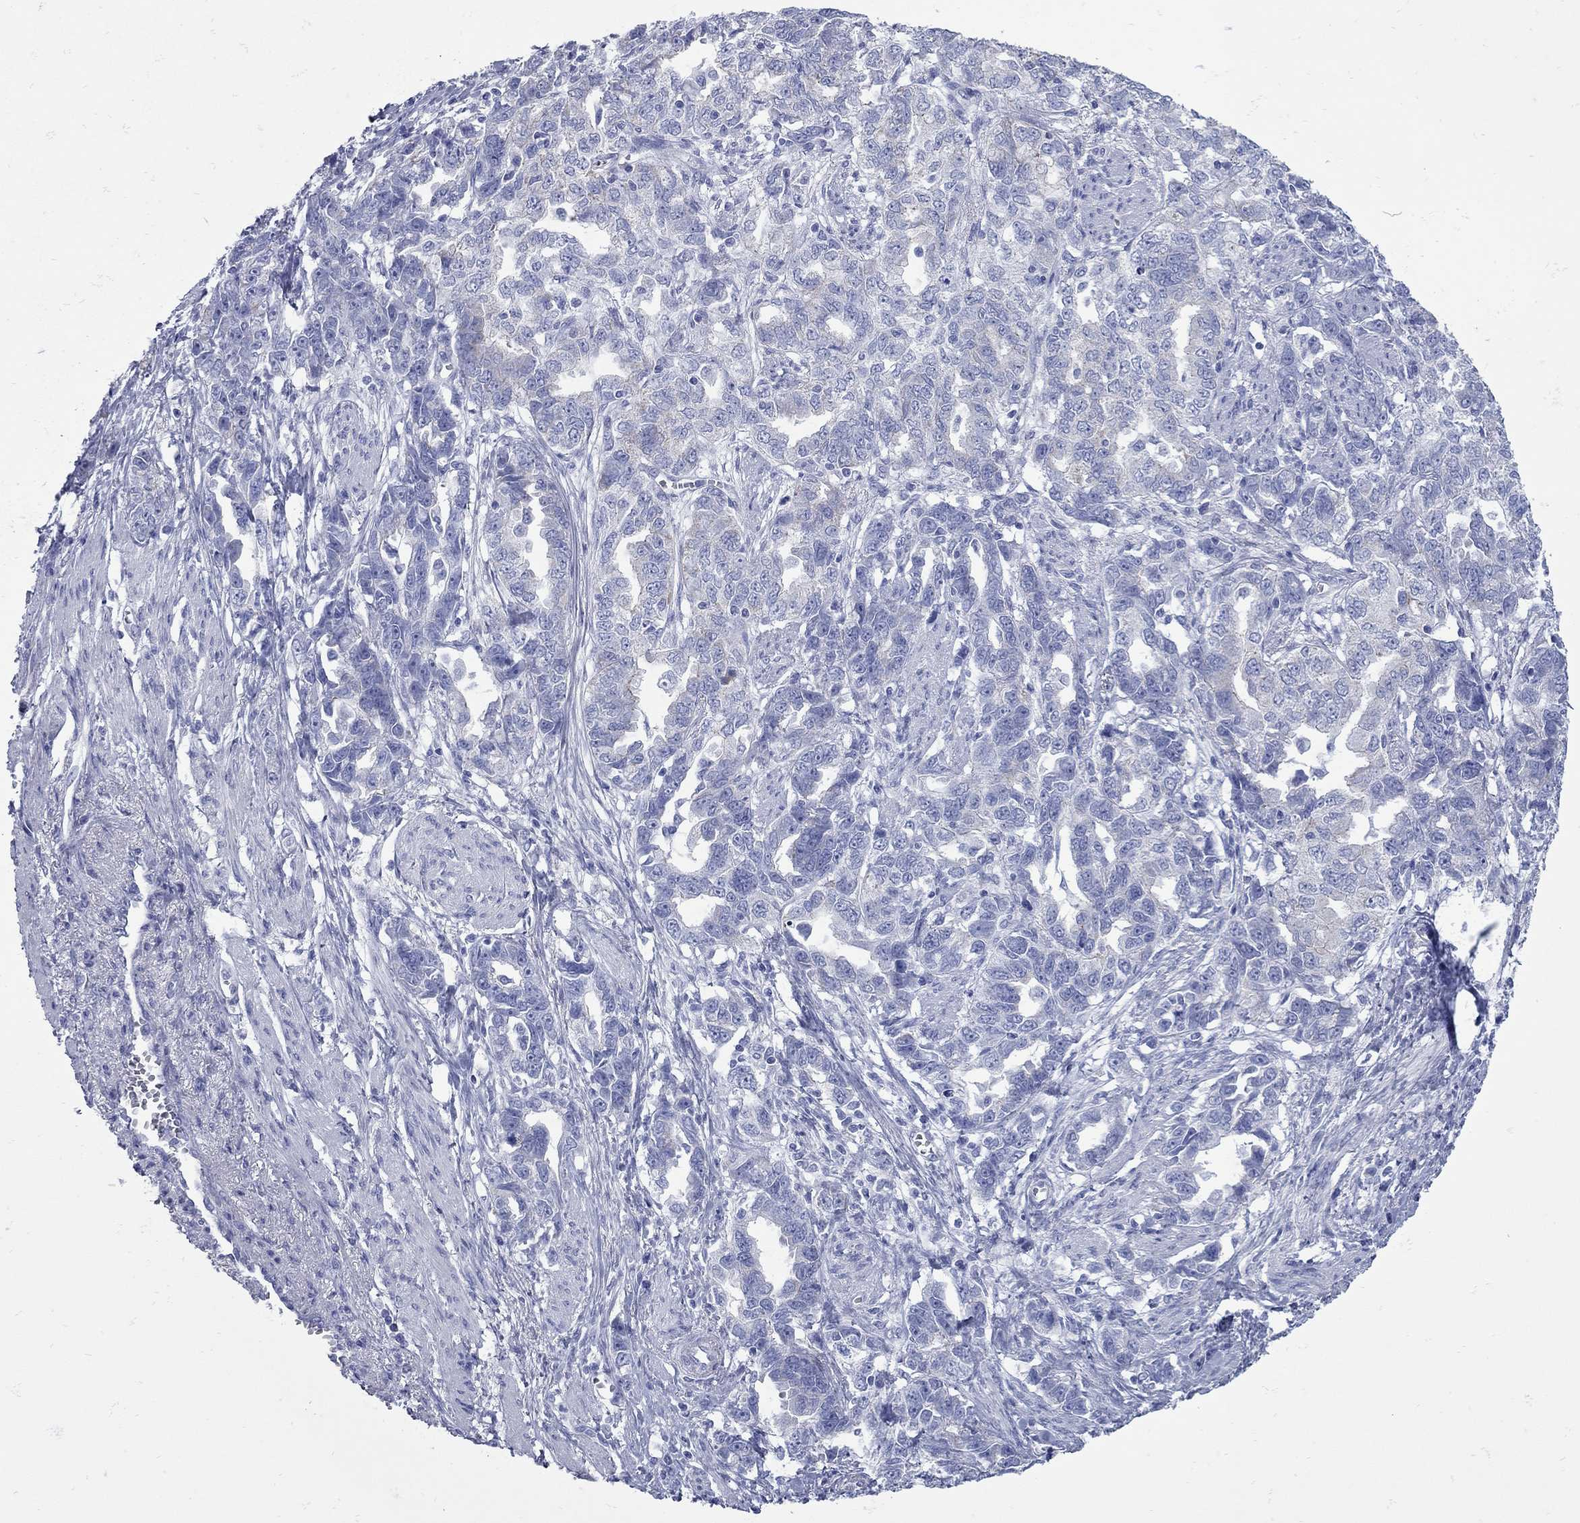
{"staining": {"intensity": "negative", "quantity": "none", "location": "none"}, "tissue": "ovarian cancer", "cell_type": "Tumor cells", "image_type": "cancer", "snomed": [{"axis": "morphology", "description": "Cystadenocarcinoma, serous, NOS"}, {"axis": "topography", "description": "Ovary"}], "caption": "High magnification brightfield microscopy of ovarian serous cystadenocarcinoma stained with DAB (3,3'-diaminobenzidine) (brown) and counterstained with hematoxylin (blue): tumor cells show no significant staining. (Brightfield microscopy of DAB (3,3'-diaminobenzidine) immunohistochemistry at high magnification).", "gene": "PDZD3", "patient": {"sex": "female", "age": 51}}